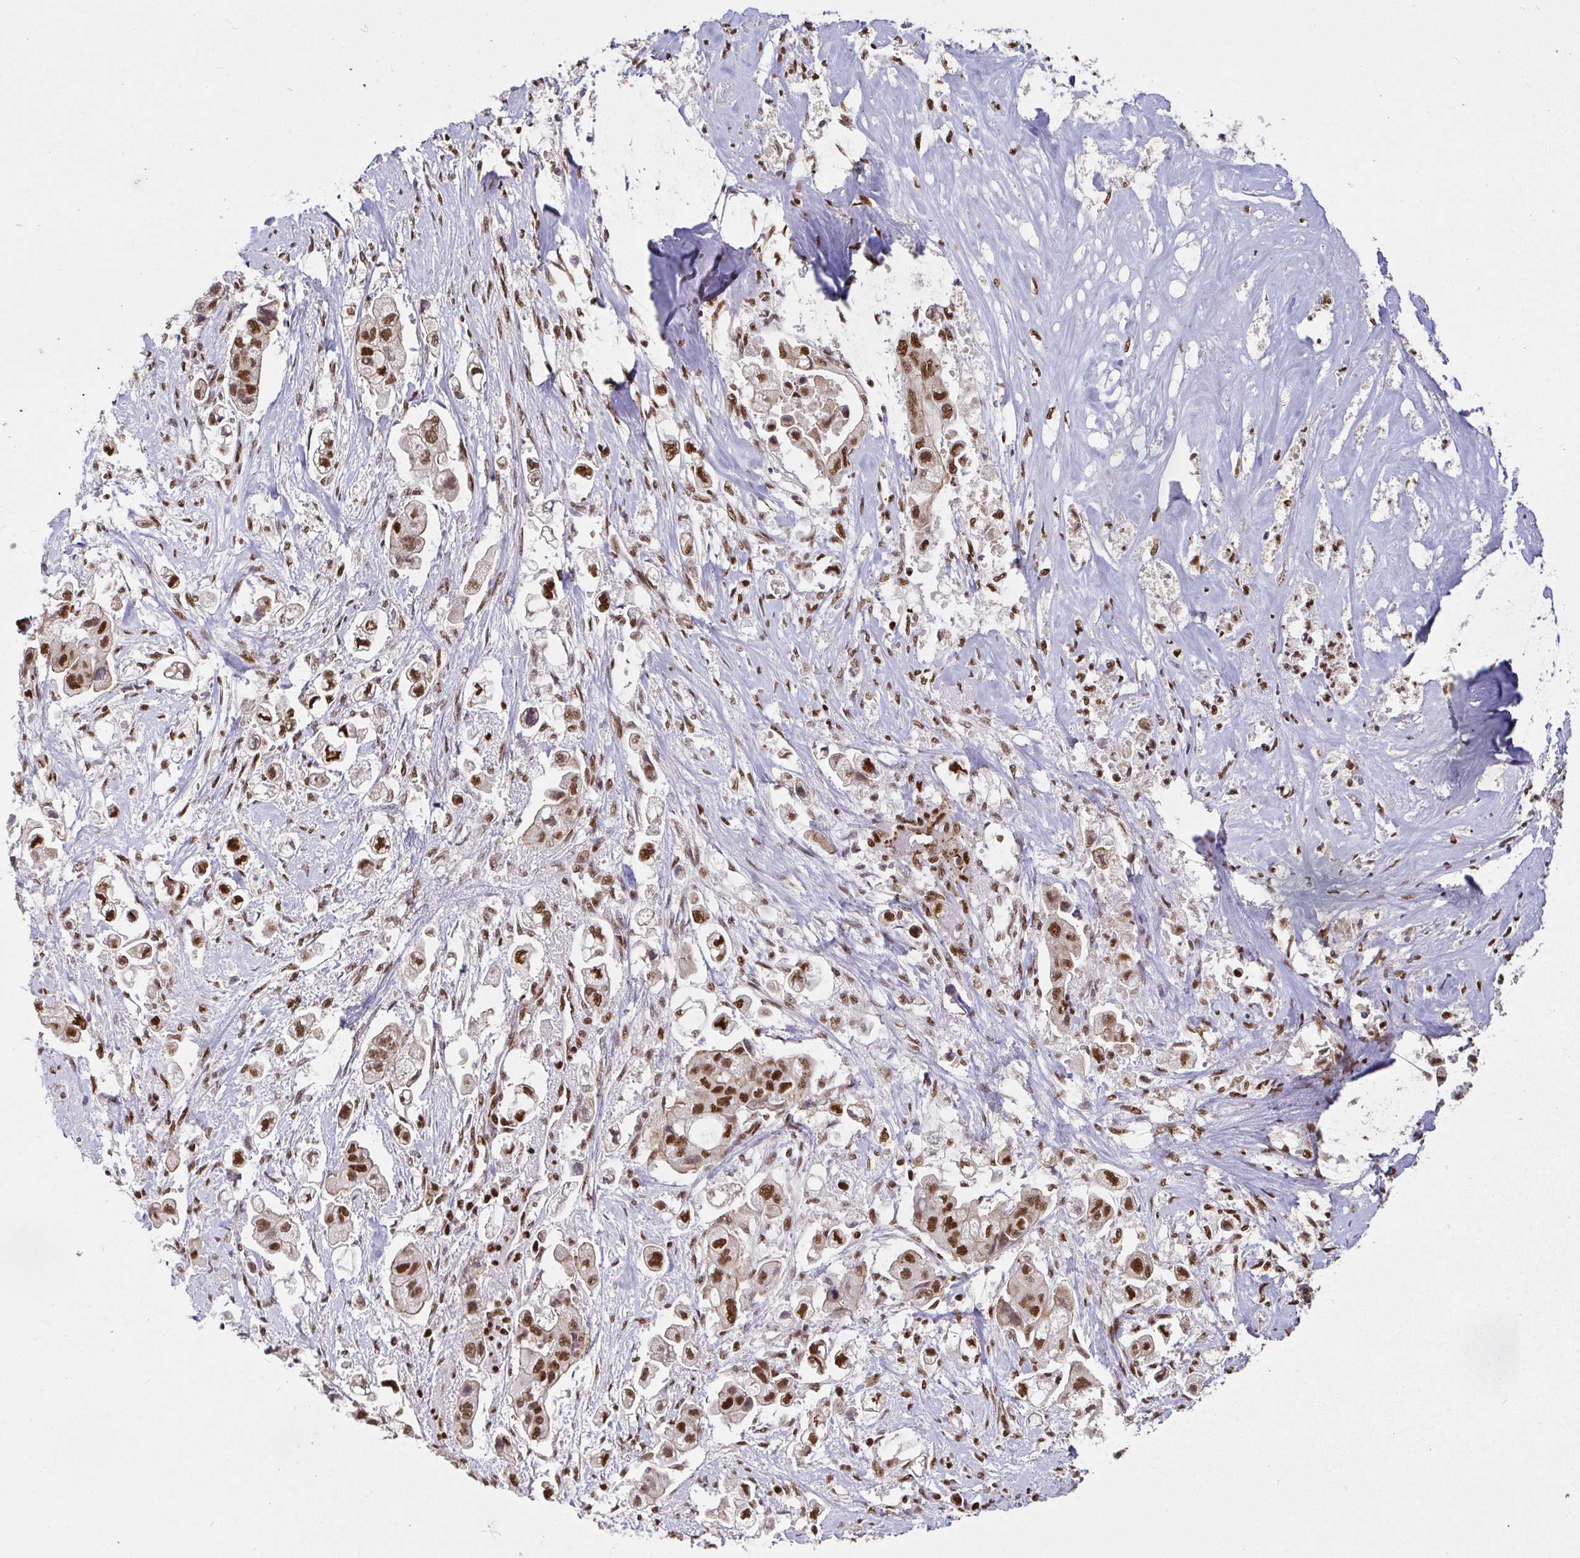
{"staining": {"intensity": "moderate", "quantity": ">75%", "location": "nuclear"}, "tissue": "stomach cancer", "cell_type": "Tumor cells", "image_type": "cancer", "snomed": [{"axis": "morphology", "description": "Adenocarcinoma, NOS"}, {"axis": "topography", "description": "Stomach"}], "caption": "A micrograph of stomach cancer (adenocarcinoma) stained for a protein shows moderate nuclear brown staining in tumor cells.", "gene": "SP3", "patient": {"sex": "male", "age": 62}}